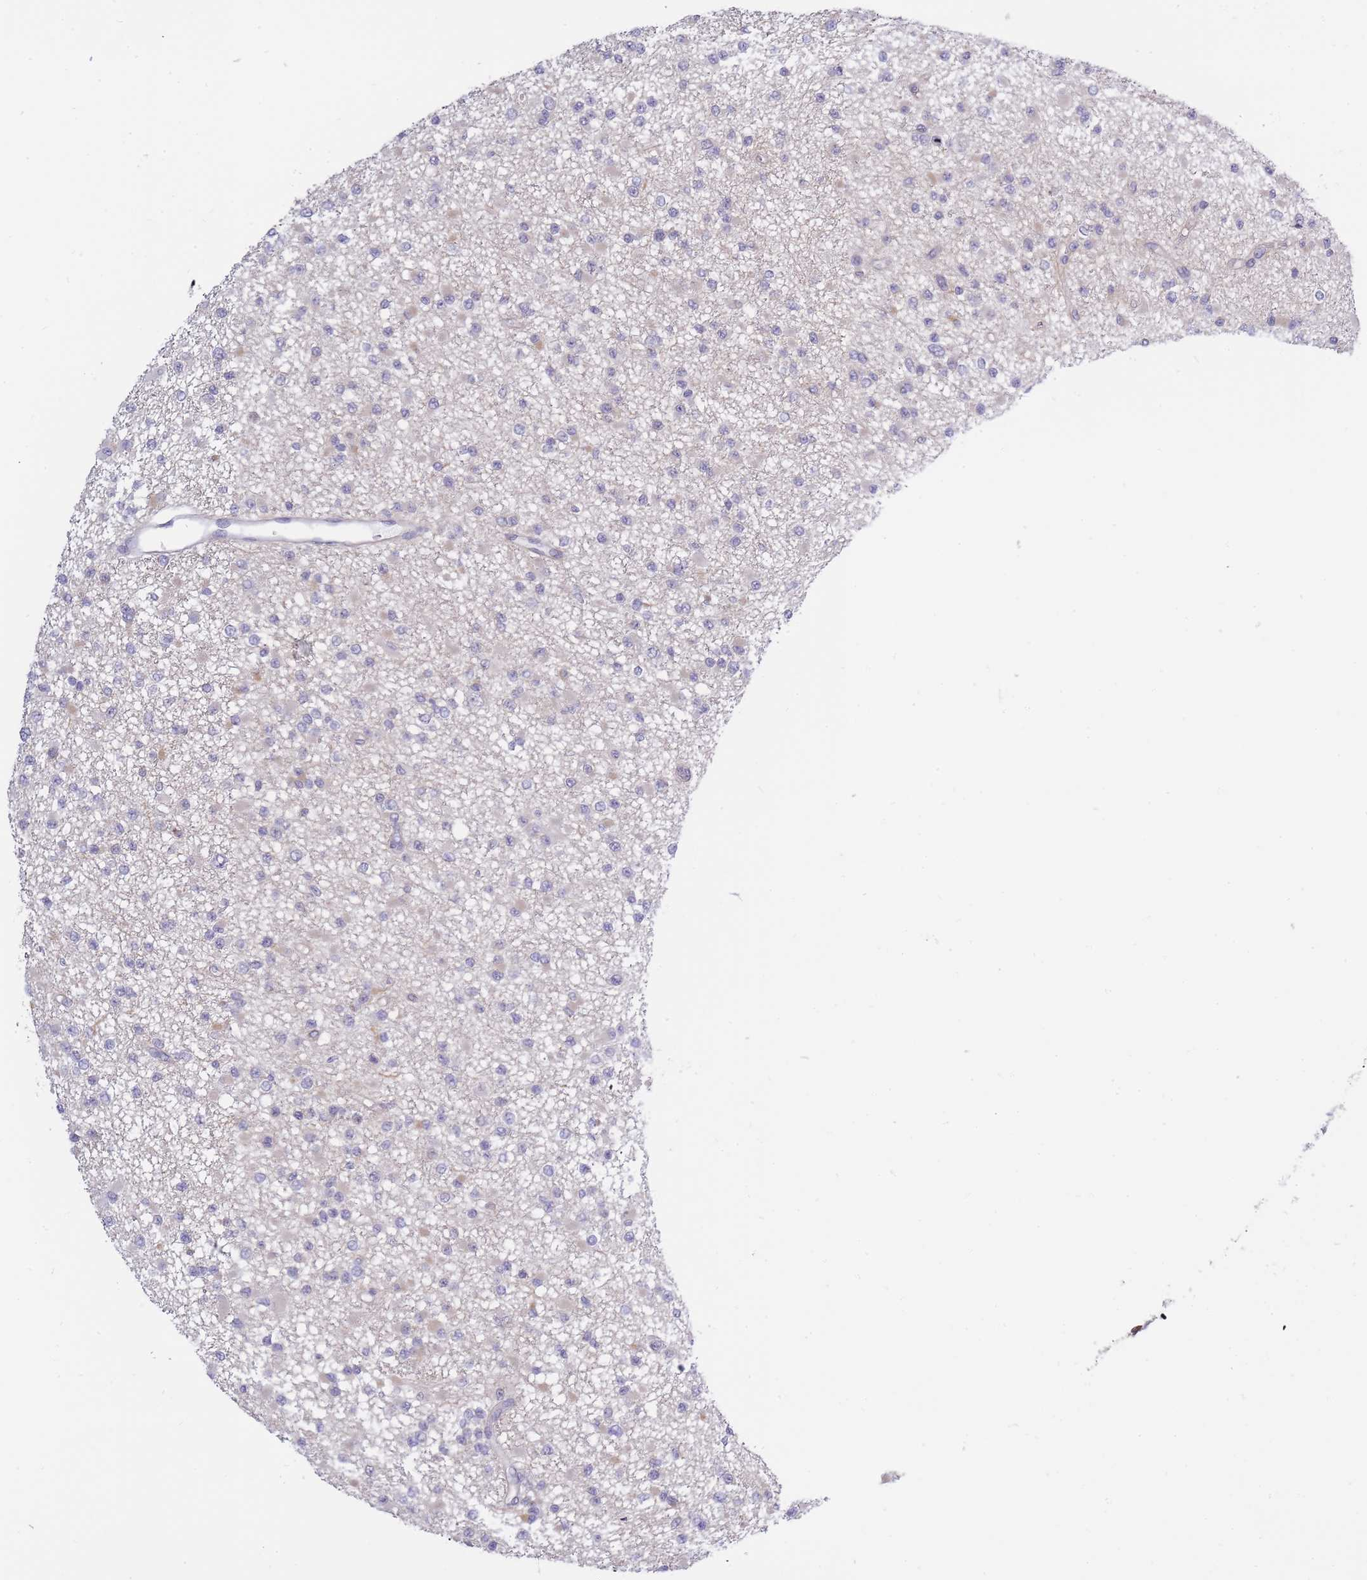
{"staining": {"intensity": "negative", "quantity": "none", "location": "none"}, "tissue": "glioma", "cell_type": "Tumor cells", "image_type": "cancer", "snomed": [{"axis": "morphology", "description": "Glioma, malignant, Low grade"}, {"axis": "topography", "description": "Brain"}], "caption": "This histopathology image is of glioma stained with IHC to label a protein in brown with the nuclei are counter-stained blue. There is no positivity in tumor cells.", "gene": "C19orf25", "patient": {"sex": "female", "age": 22}}